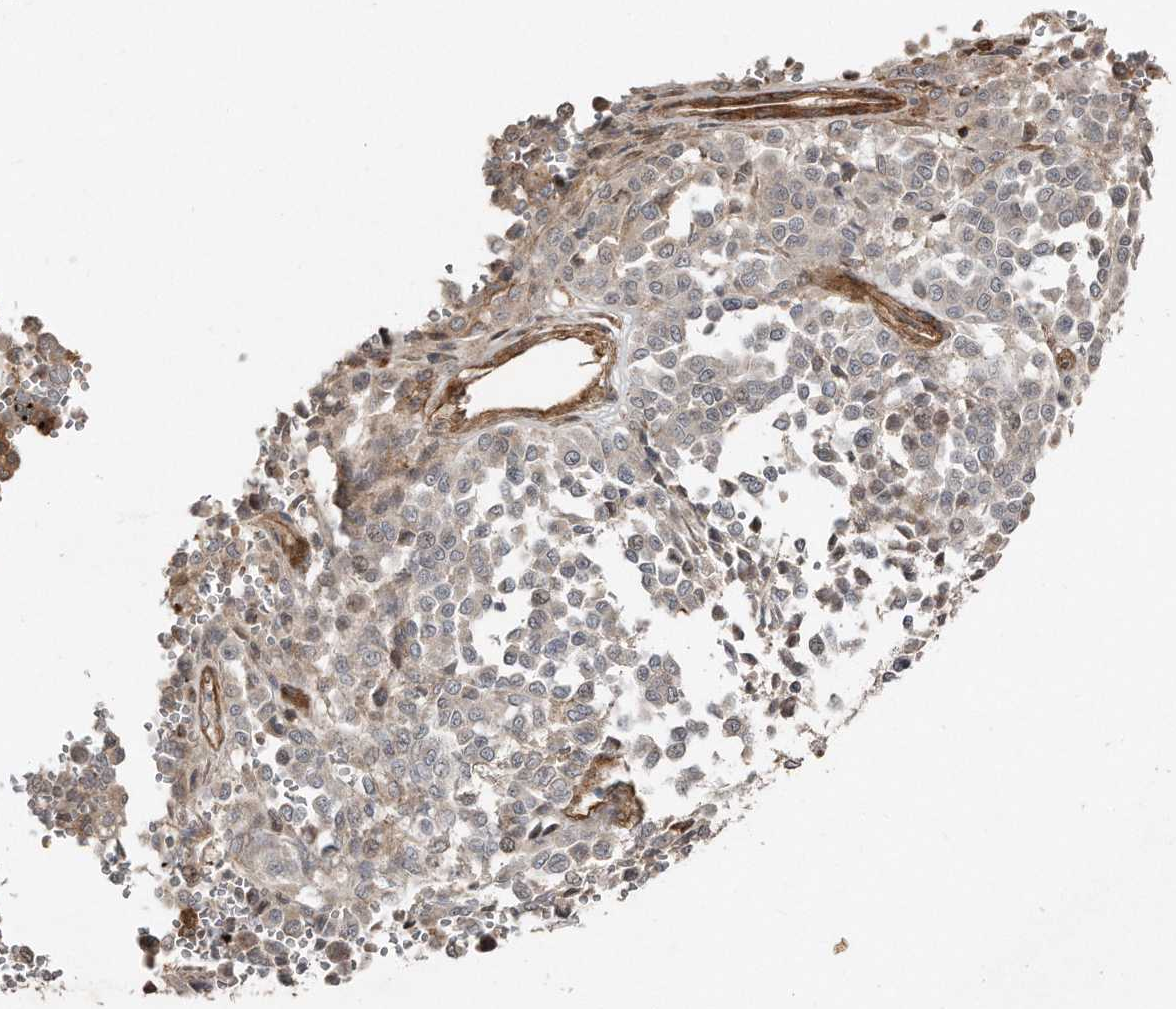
{"staining": {"intensity": "weak", "quantity": "<25%", "location": "cytoplasmic/membranous"}, "tissue": "melanoma", "cell_type": "Tumor cells", "image_type": "cancer", "snomed": [{"axis": "morphology", "description": "Malignant melanoma, Metastatic site"}, {"axis": "topography", "description": "Pancreas"}], "caption": "Image shows no protein positivity in tumor cells of malignant melanoma (metastatic site) tissue.", "gene": "SNAP47", "patient": {"sex": "female", "age": 30}}